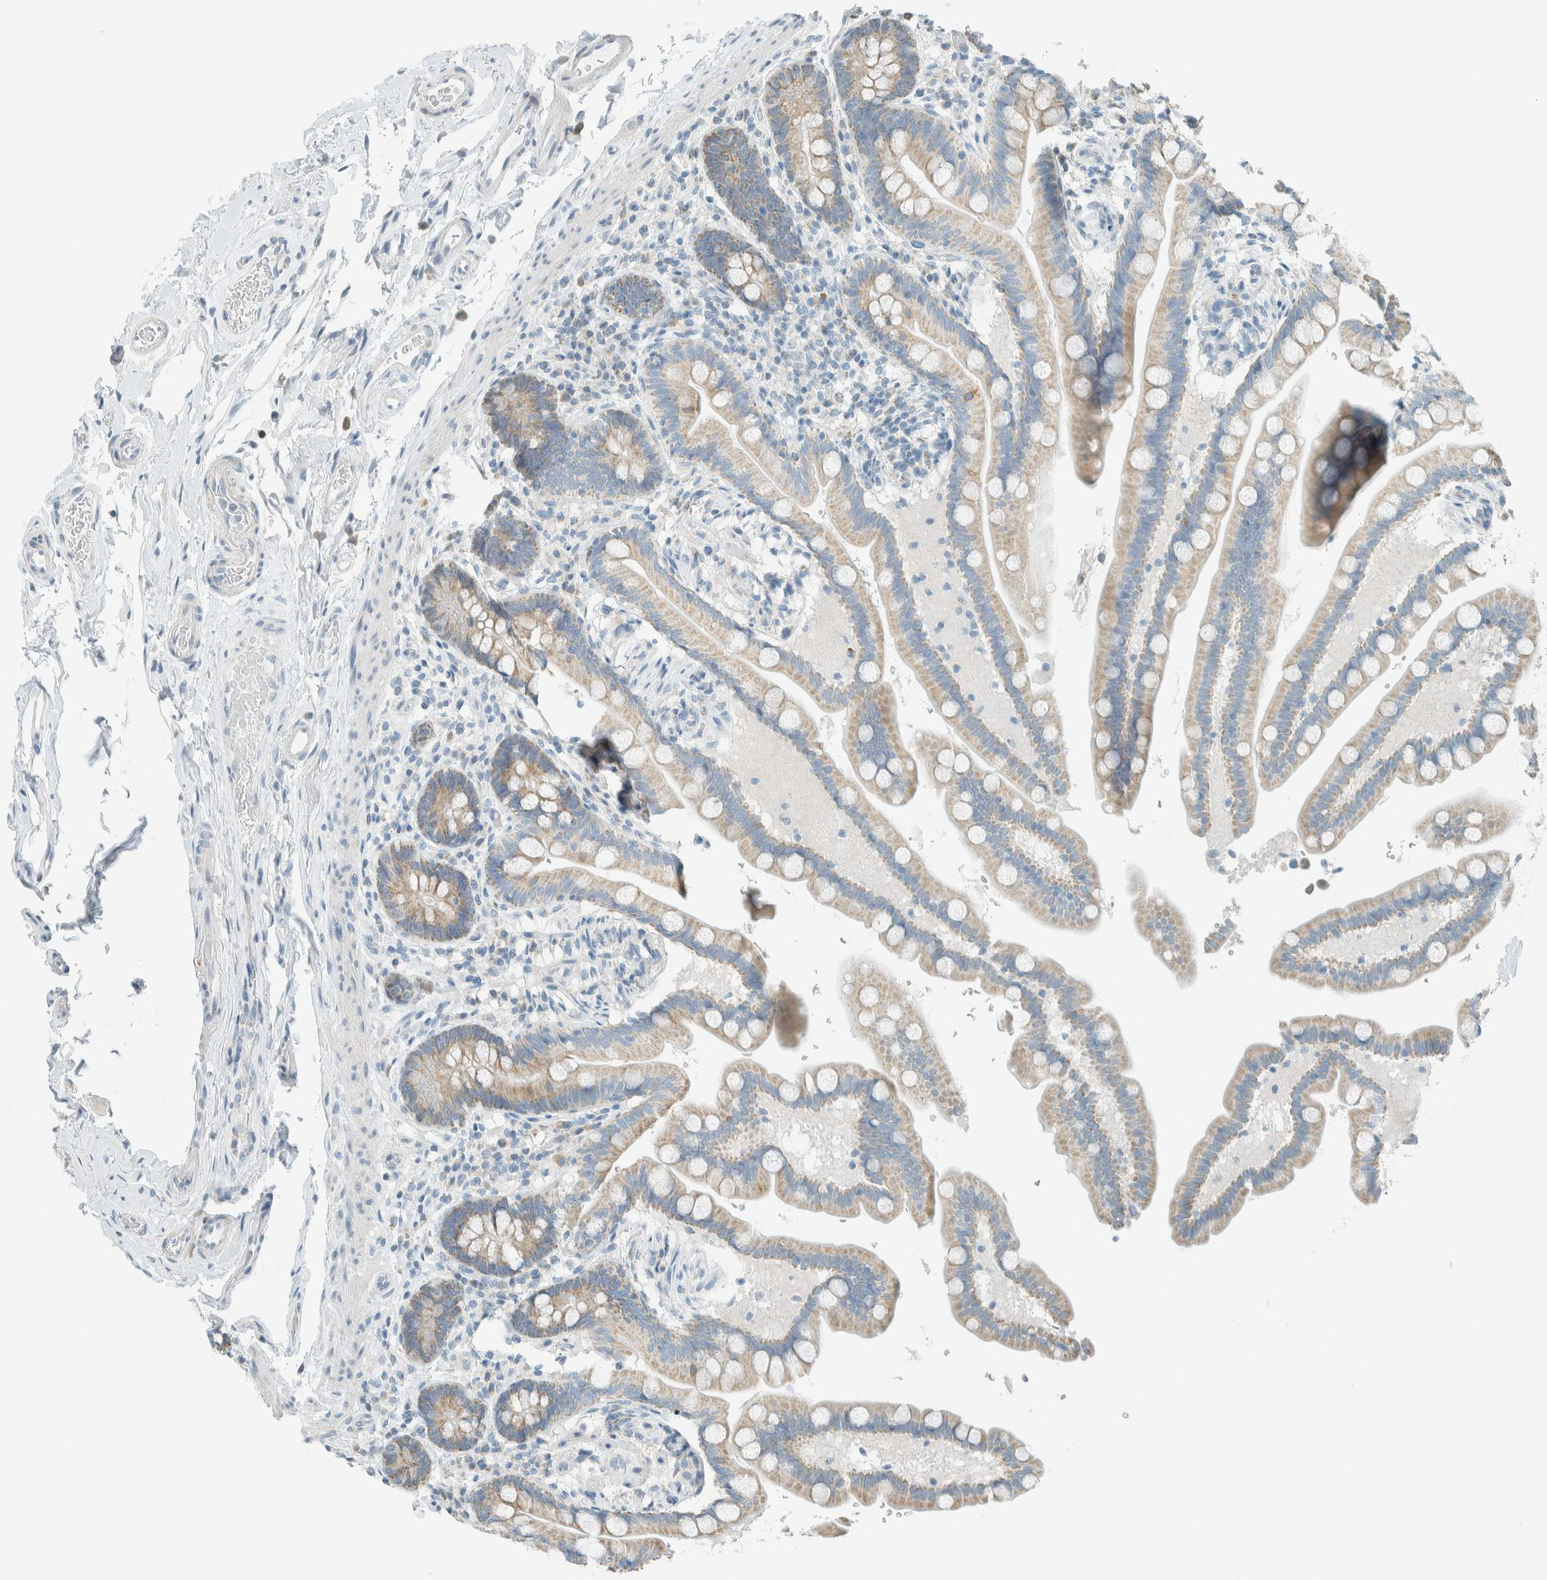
{"staining": {"intensity": "negative", "quantity": "none", "location": "none"}, "tissue": "colon", "cell_type": "Endothelial cells", "image_type": "normal", "snomed": [{"axis": "morphology", "description": "Normal tissue, NOS"}, {"axis": "topography", "description": "Smooth muscle"}, {"axis": "topography", "description": "Colon"}], "caption": "Colon stained for a protein using immunohistochemistry shows no positivity endothelial cells.", "gene": "AARSD1", "patient": {"sex": "male", "age": 73}}